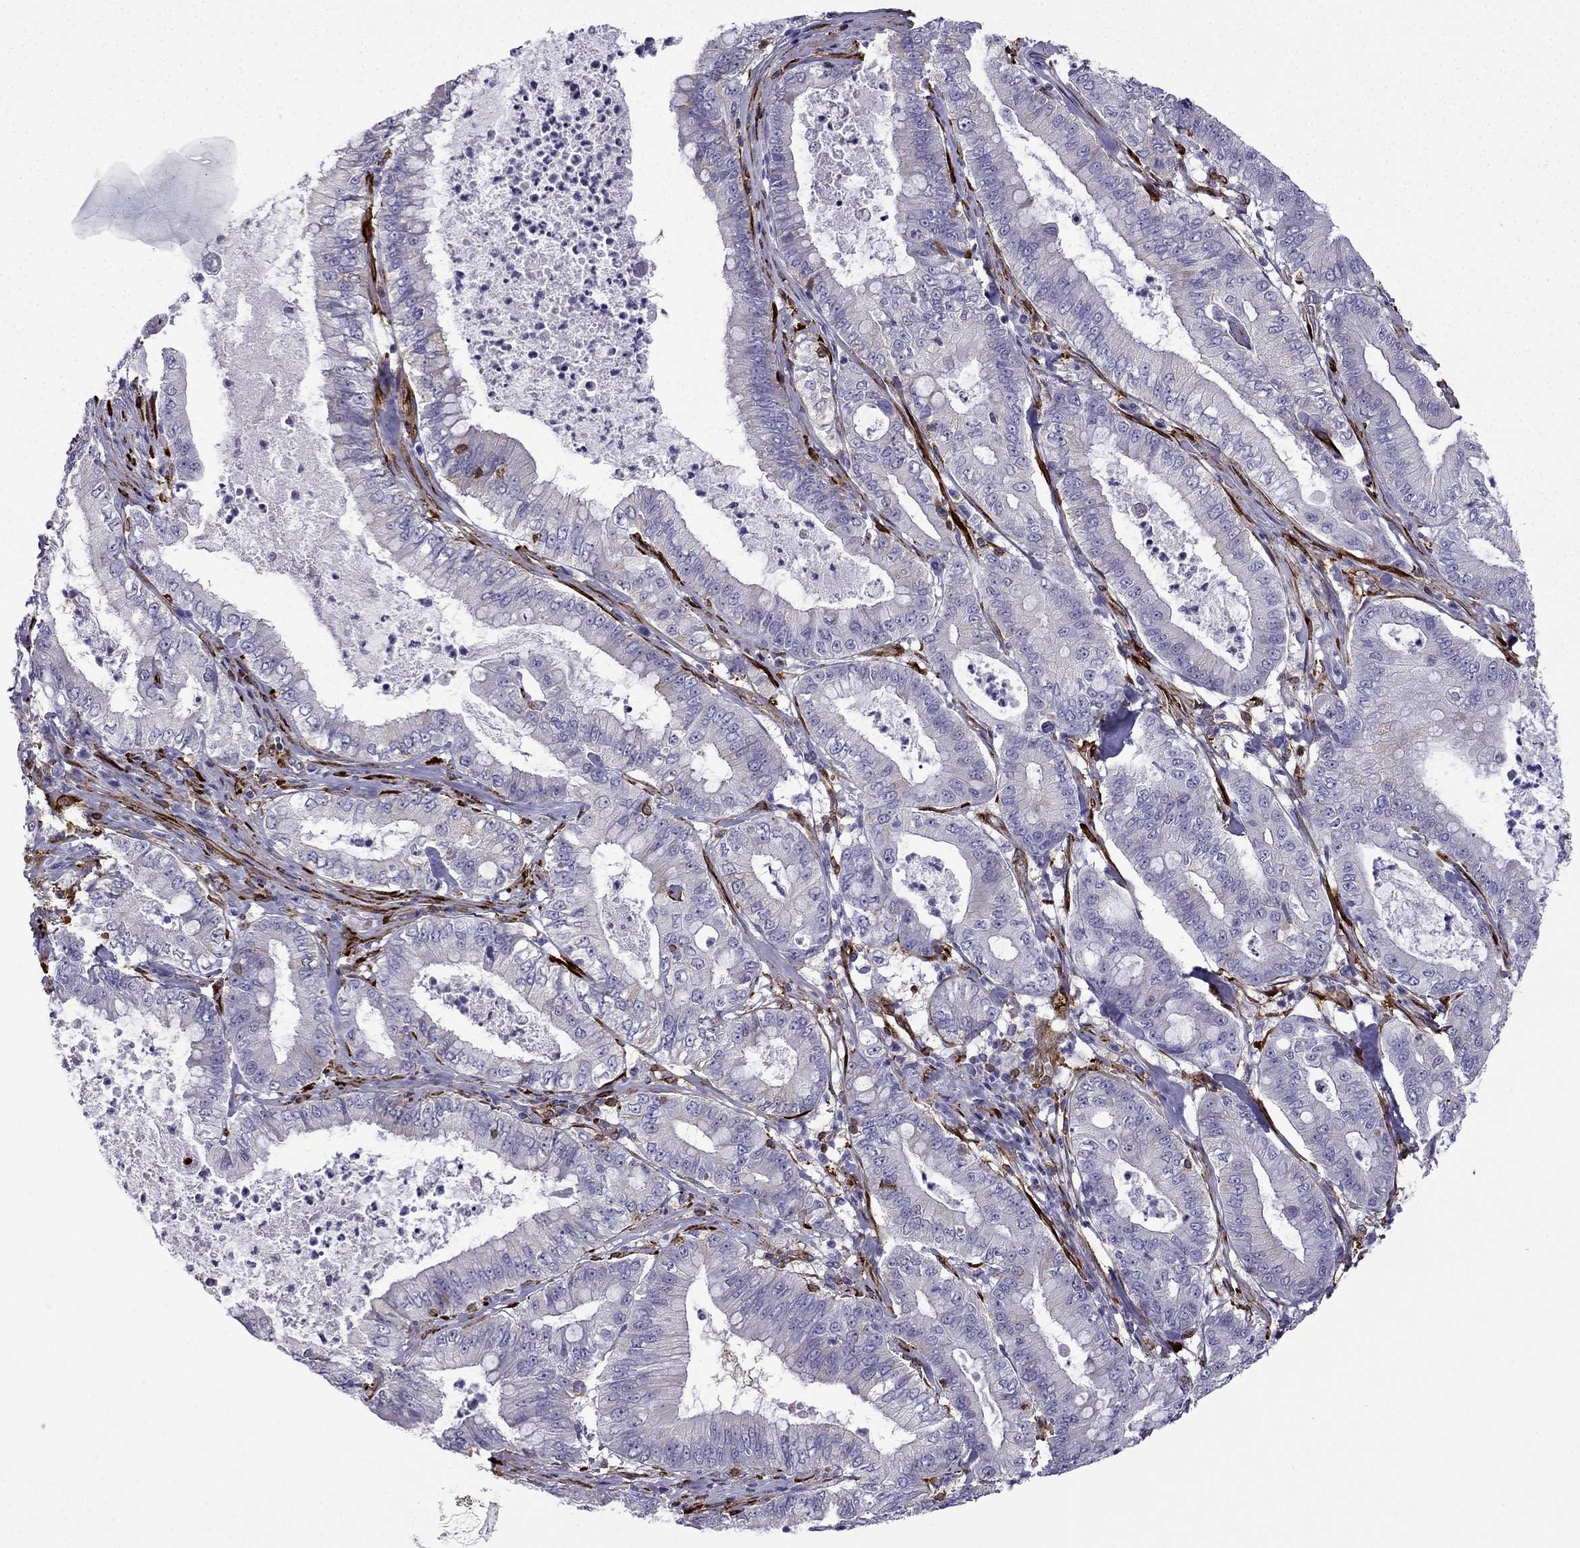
{"staining": {"intensity": "negative", "quantity": "none", "location": "none"}, "tissue": "pancreatic cancer", "cell_type": "Tumor cells", "image_type": "cancer", "snomed": [{"axis": "morphology", "description": "Adenocarcinoma, NOS"}, {"axis": "topography", "description": "Pancreas"}], "caption": "Protein analysis of pancreatic cancer shows no significant positivity in tumor cells. Nuclei are stained in blue.", "gene": "MAP4", "patient": {"sex": "male", "age": 71}}